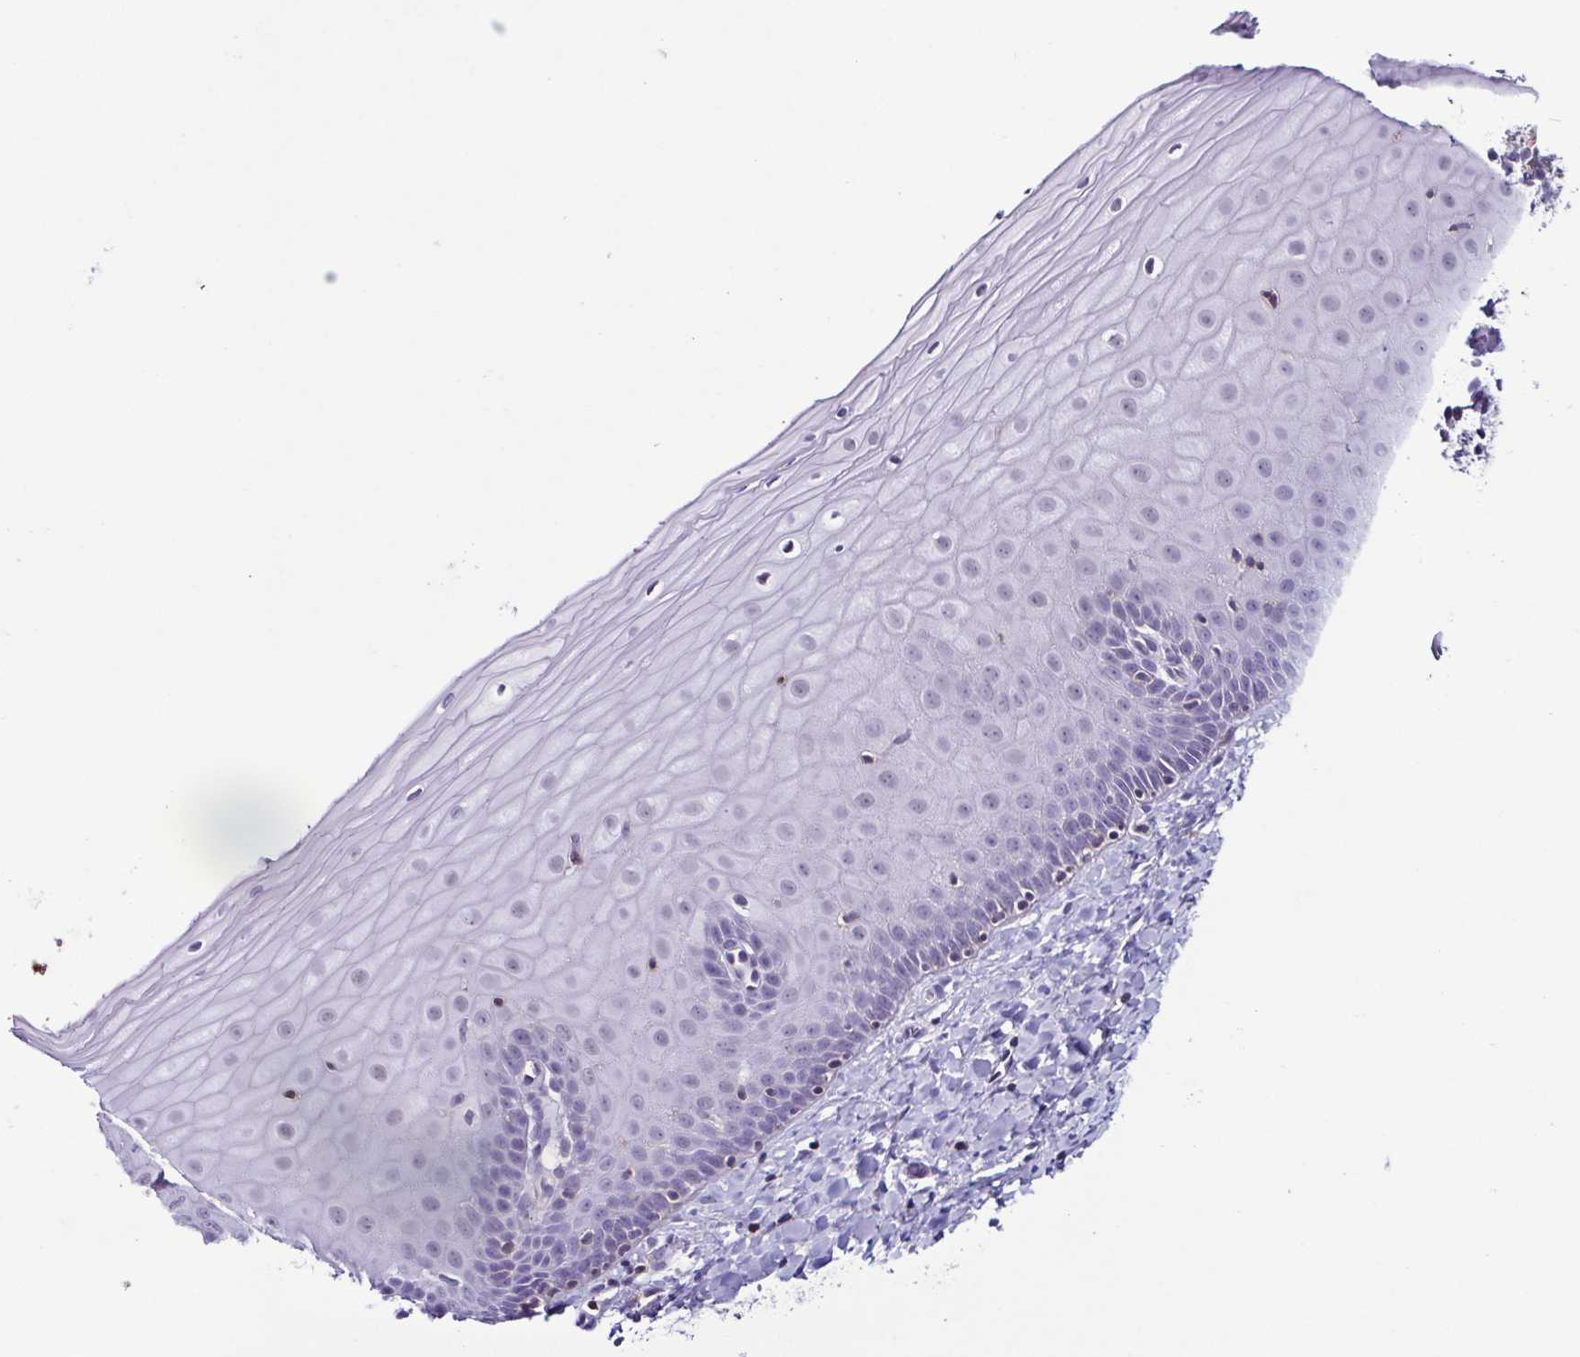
{"staining": {"intensity": "negative", "quantity": "none", "location": "none"}, "tissue": "cervix", "cell_type": "Glandular cells", "image_type": "normal", "snomed": [{"axis": "morphology", "description": "Normal tissue, NOS"}, {"axis": "topography", "description": "Cervix"}], "caption": "Immunohistochemistry histopathology image of unremarkable cervix: human cervix stained with DAB (3,3'-diaminobenzidine) shows no significant protein staining in glandular cells. The staining was performed using DAB (3,3'-diaminobenzidine) to visualize the protein expression in brown, while the nuclei were stained in blue with hematoxylin (Magnification: 20x).", "gene": "TNNT2", "patient": {"sex": "female", "age": 37}}